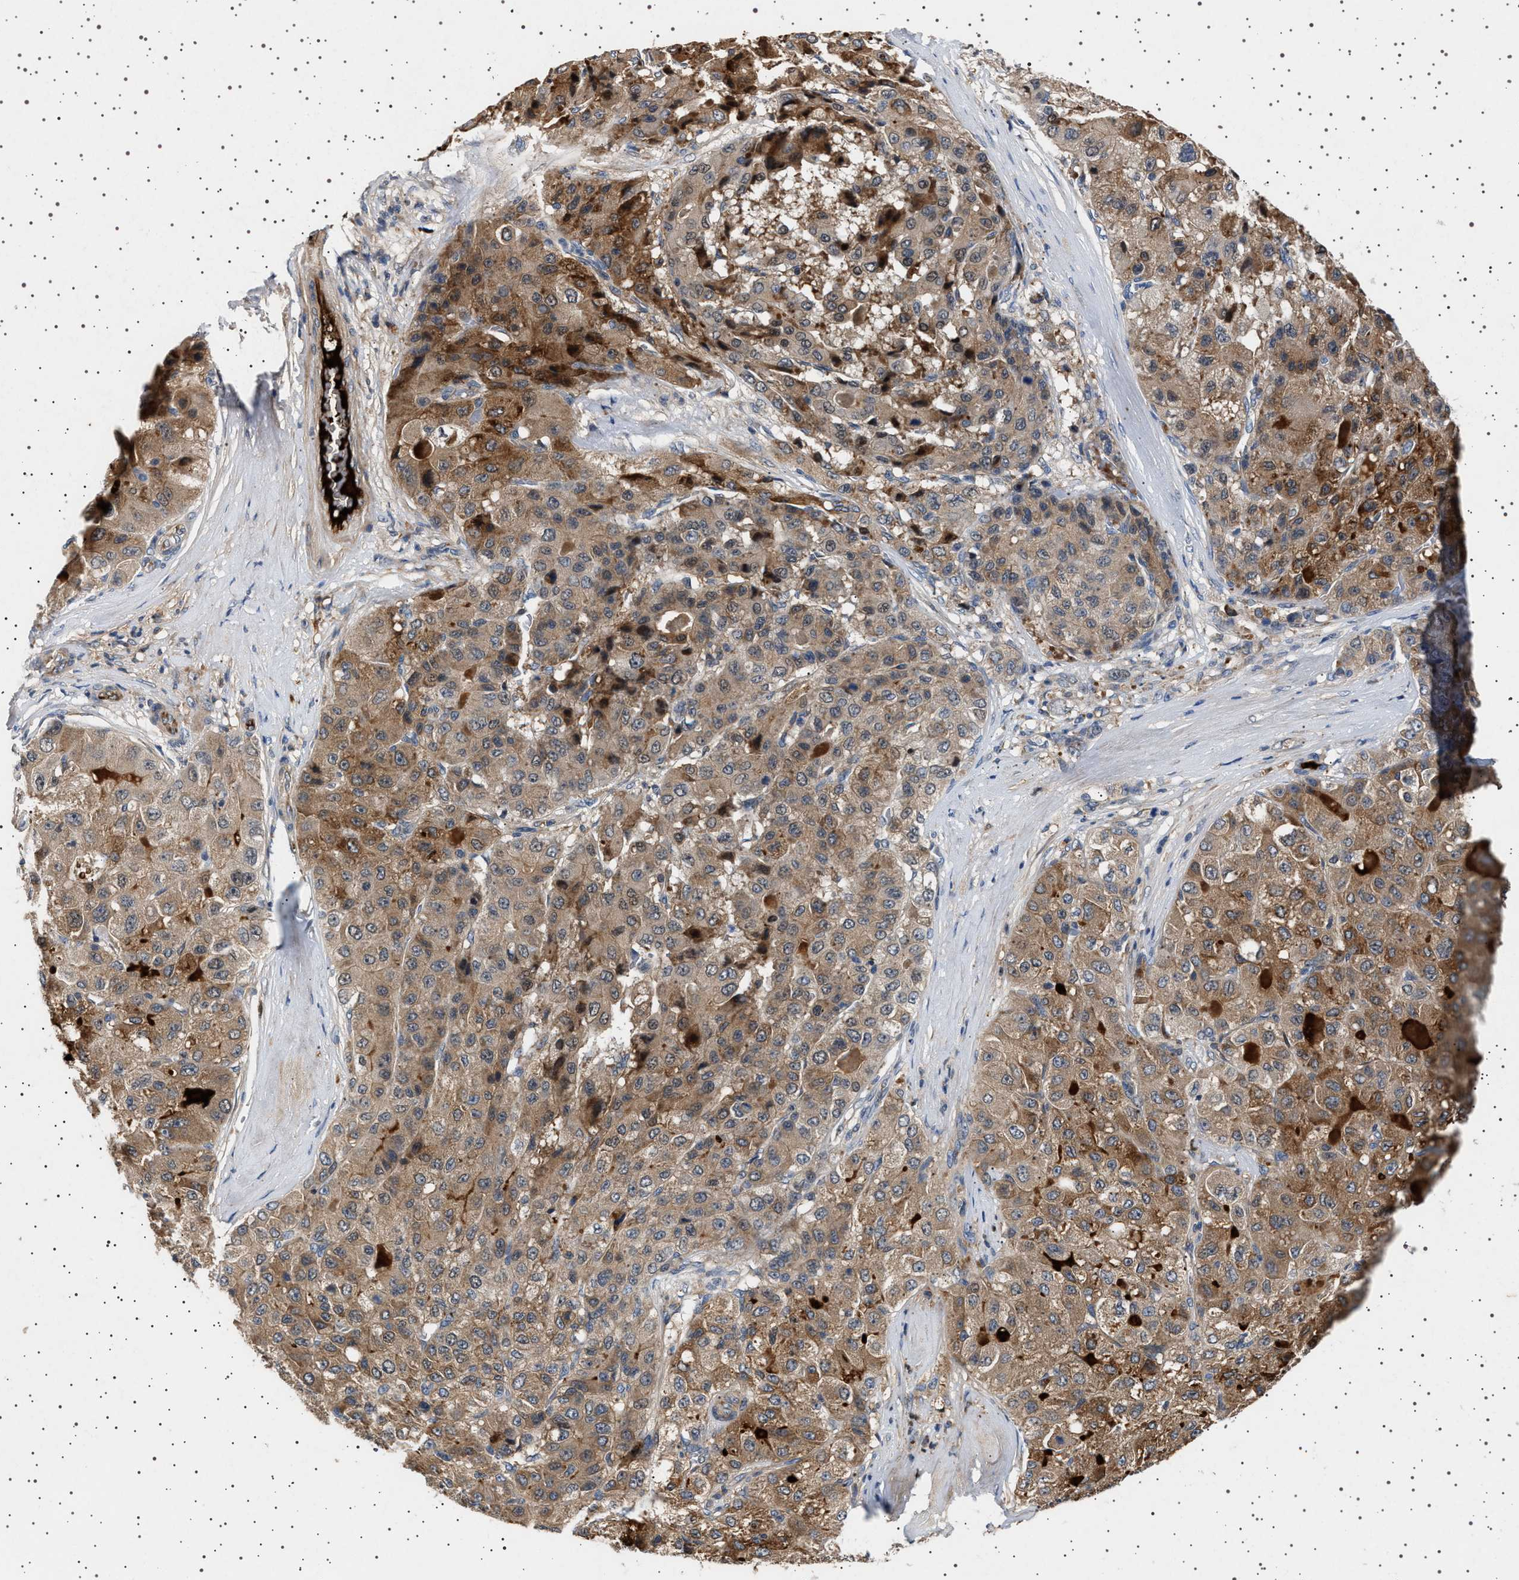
{"staining": {"intensity": "moderate", "quantity": ">75%", "location": "cytoplasmic/membranous"}, "tissue": "liver cancer", "cell_type": "Tumor cells", "image_type": "cancer", "snomed": [{"axis": "morphology", "description": "Carcinoma, Hepatocellular, NOS"}, {"axis": "topography", "description": "Liver"}], "caption": "Approximately >75% of tumor cells in liver cancer demonstrate moderate cytoplasmic/membranous protein staining as visualized by brown immunohistochemical staining.", "gene": "FICD", "patient": {"sex": "male", "age": 80}}